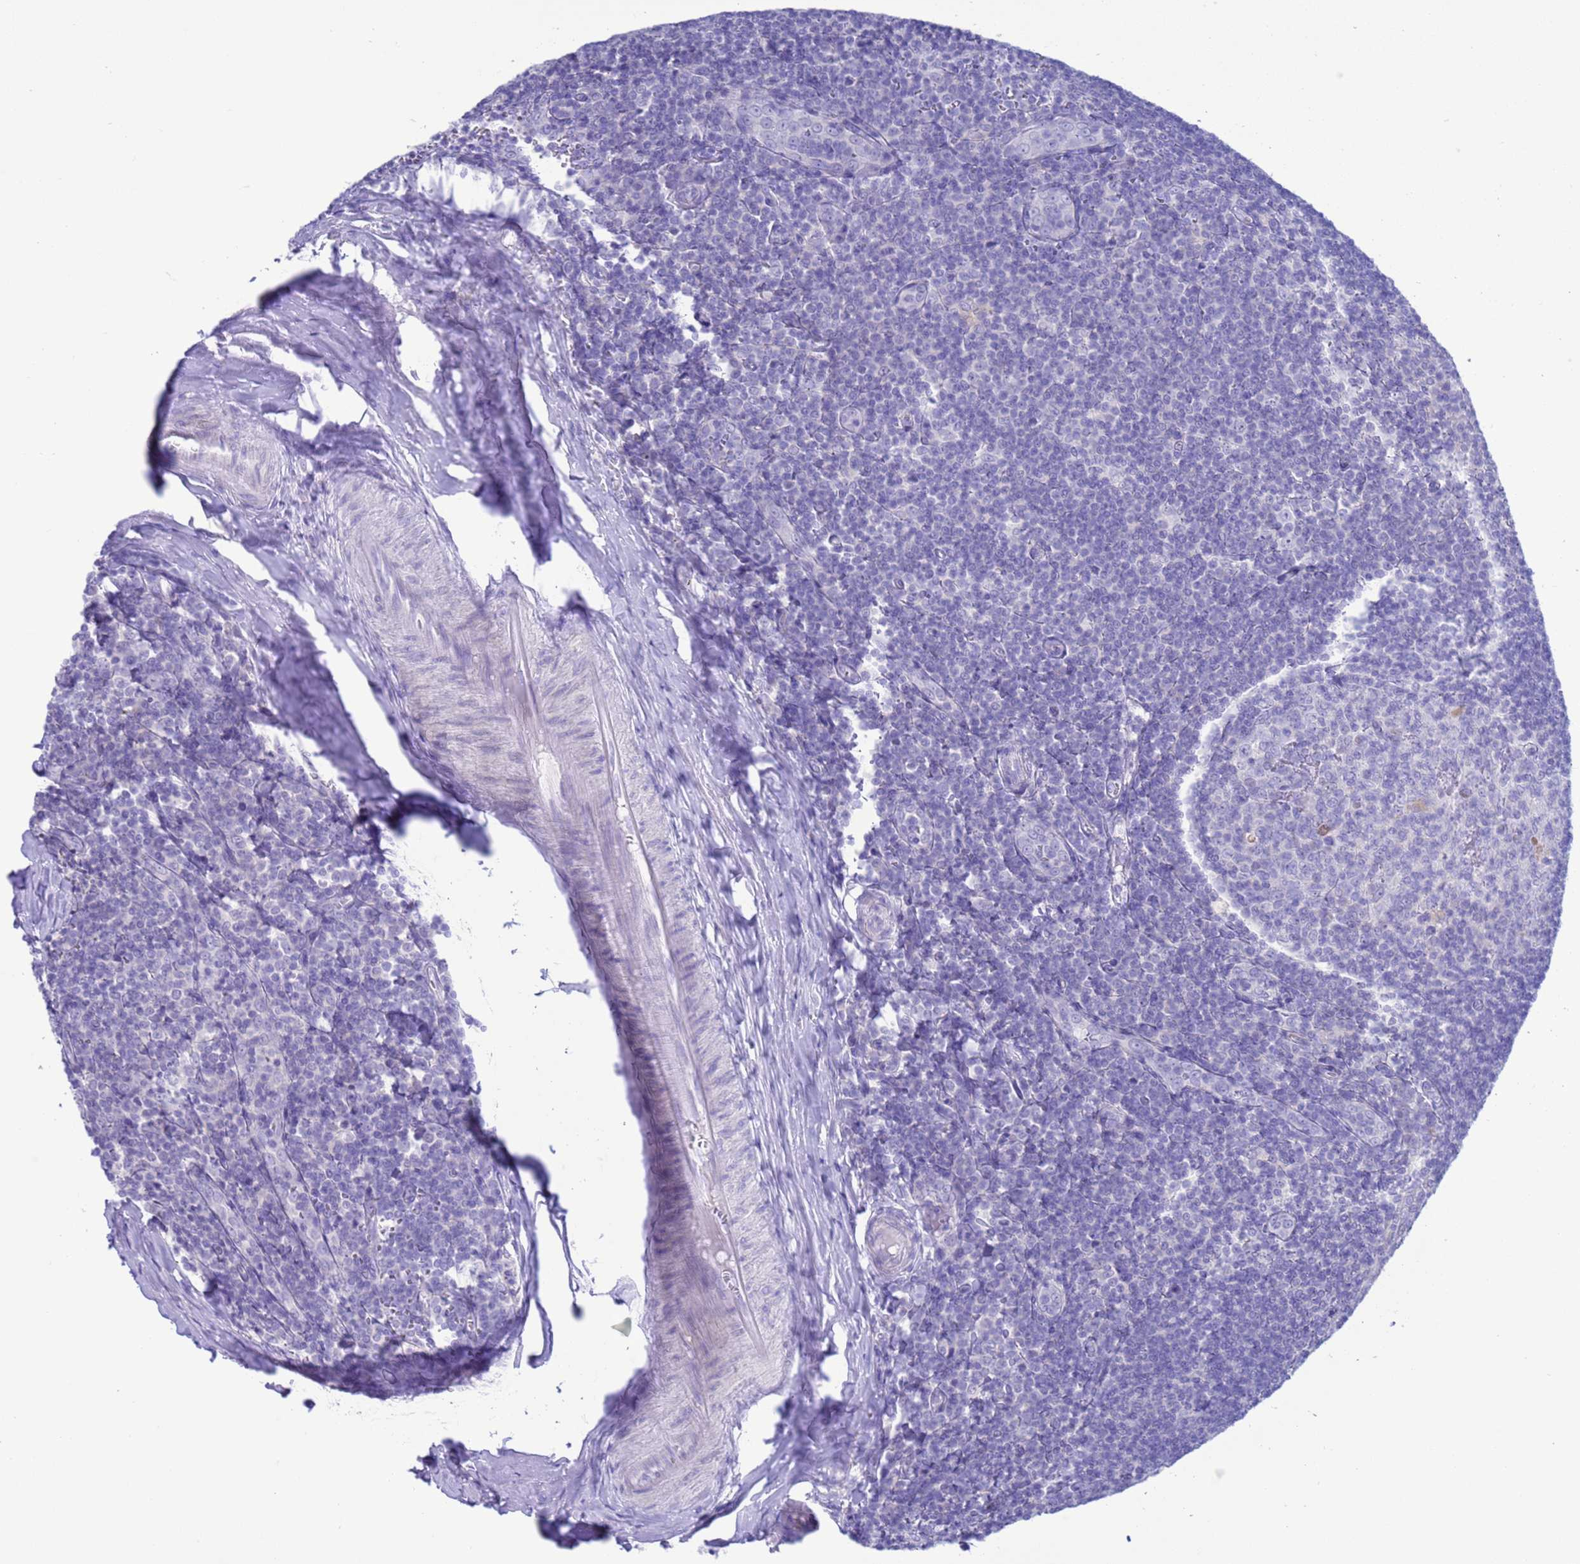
{"staining": {"intensity": "negative", "quantity": "none", "location": "none"}, "tissue": "tonsil", "cell_type": "Germinal center cells", "image_type": "normal", "snomed": [{"axis": "morphology", "description": "Normal tissue, NOS"}, {"axis": "topography", "description": "Tonsil"}], "caption": "High magnification brightfield microscopy of normal tonsil stained with DAB (3,3'-diaminobenzidine) (brown) and counterstained with hematoxylin (blue): germinal center cells show no significant staining. The staining was performed using DAB to visualize the protein expression in brown, while the nuclei were stained in blue with hematoxylin (Magnification: 20x).", "gene": "GSTM1", "patient": {"sex": "male", "age": 27}}